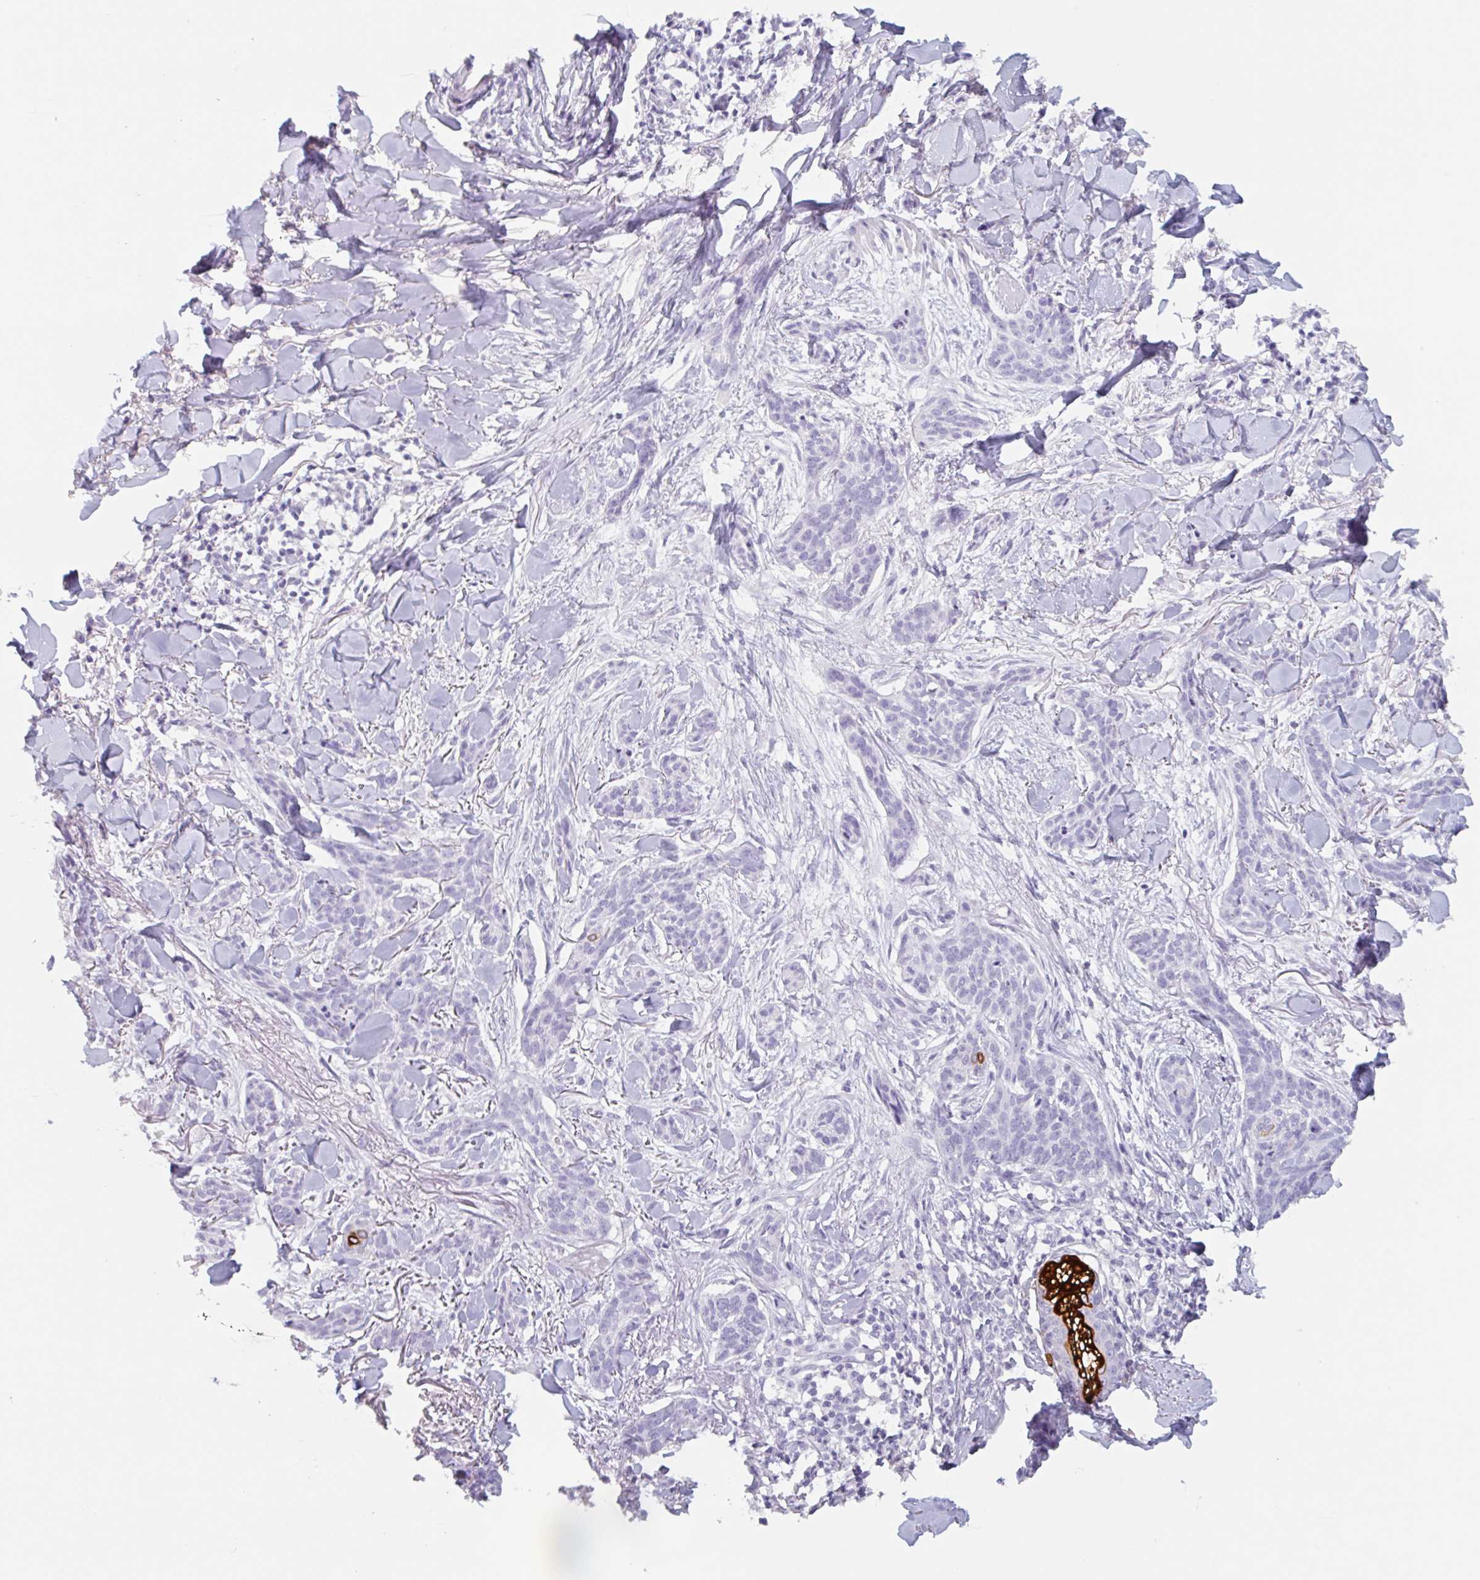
{"staining": {"intensity": "negative", "quantity": "none", "location": "none"}, "tissue": "skin cancer", "cell_type": "Tumor cells", "image_type": "cancer", "snomed": [{"axis": "morphology", "description": "Basal cell carcinoma"}, {"axis": "topography", "description": "Skin"}], "caption": "An image of skin basal cell carcinoma stained for a protein shows no brown staining in tumor cells.", "gene": "EMC4", "patient": {"sex": "male", "age": 52}}